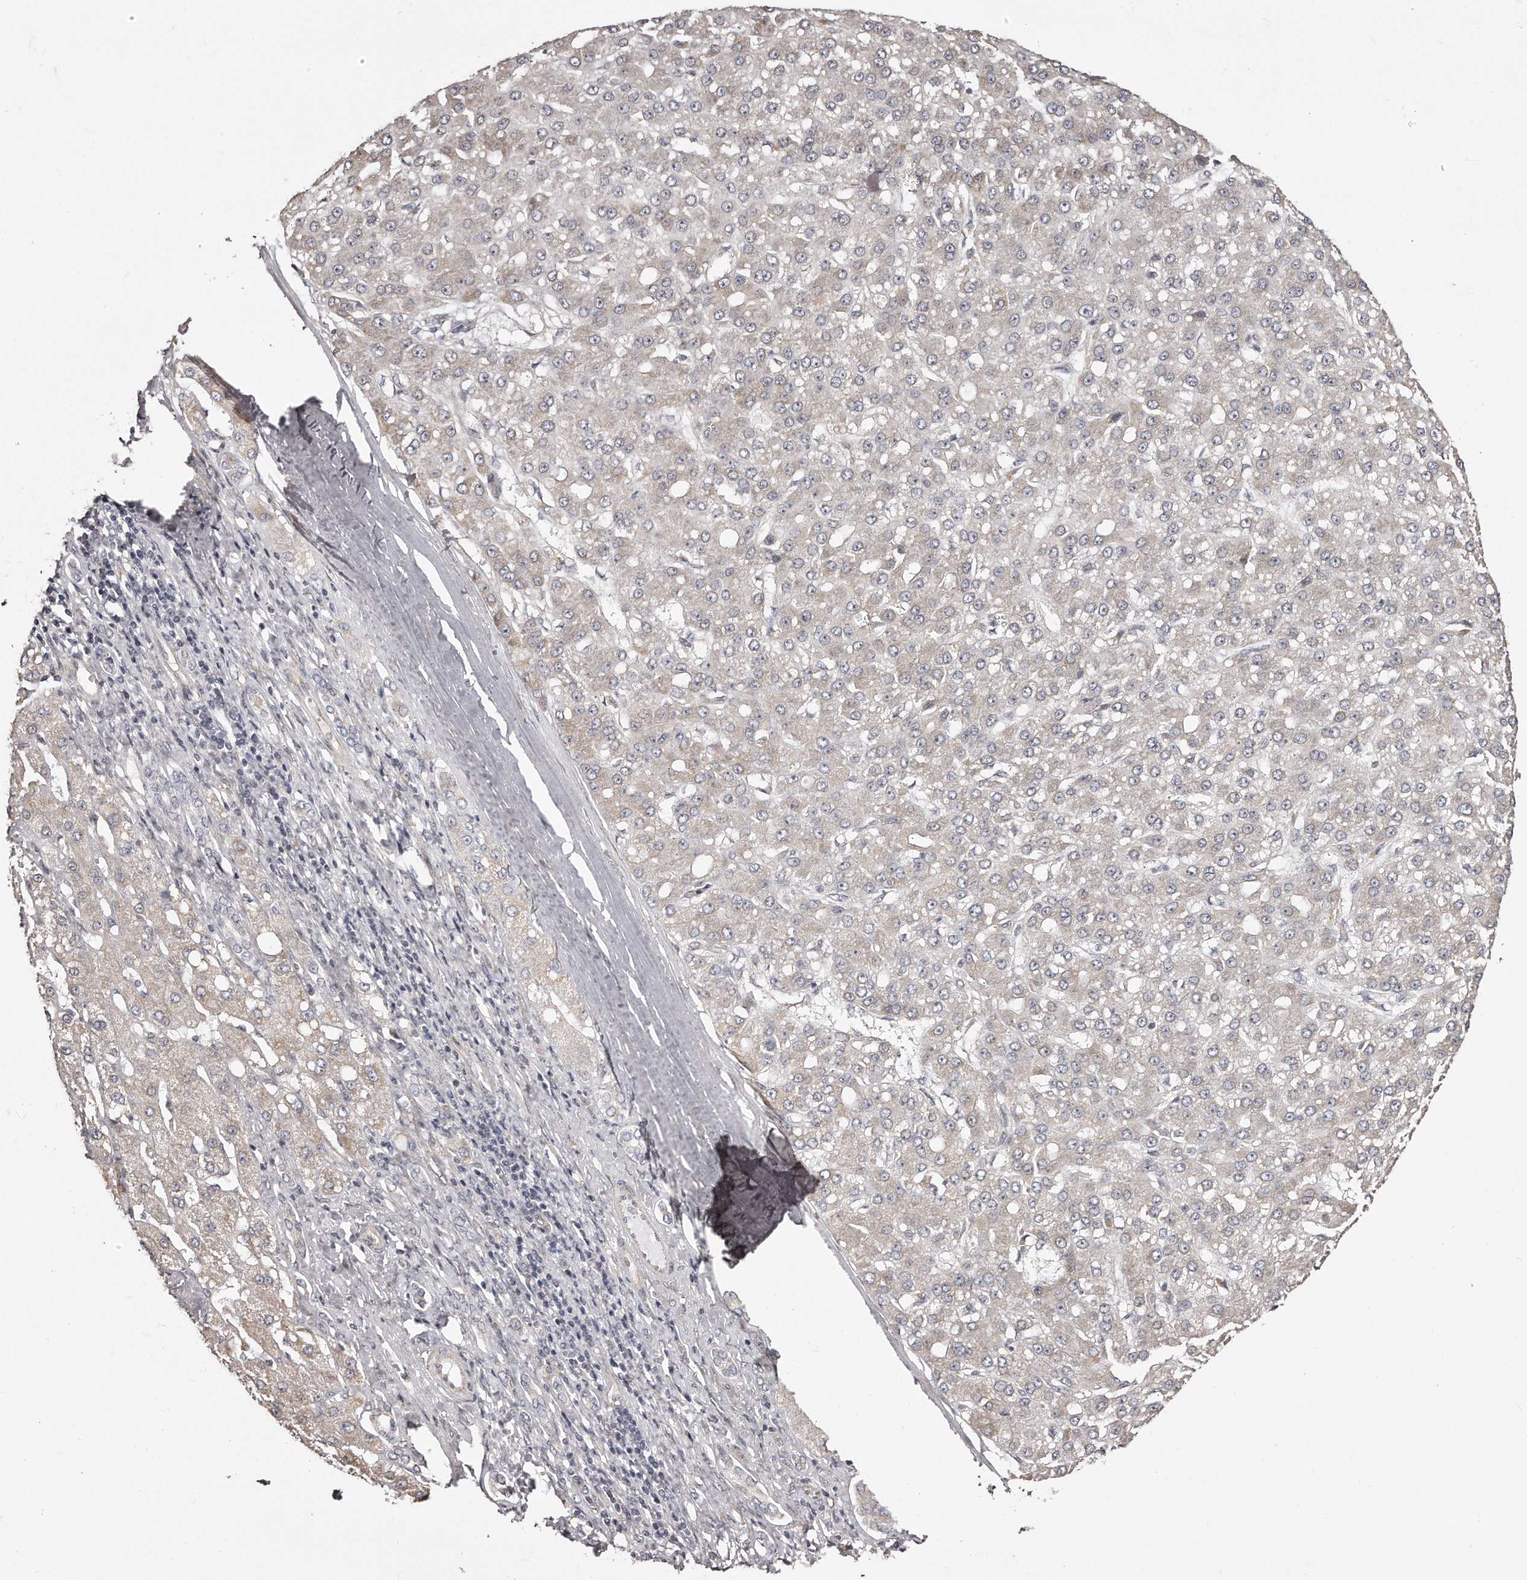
{"staining": {"intensity": "weak", "quantity": "<25%", "location": "cytoplasmic/membranous"}, "tissue": "liver cancer", "cell_type": "Tumor cells", "image_type": "cancer", "snomed": [{"axis": "morphology", "description": "Carcinoma, Hepatocellular, NOS"}, {"axis": "topography", "description": "Liver"}], "caption": "Liver cancer (hepatocellular carcinoma) was stained to show a protein in brown. There is no significant positivity in tumor cells. (Immunohistochemistry, brightfield microscopy, high magnification).", "gene": "TRAPPC14", "patient": {"sex": "male", "age": 67}}